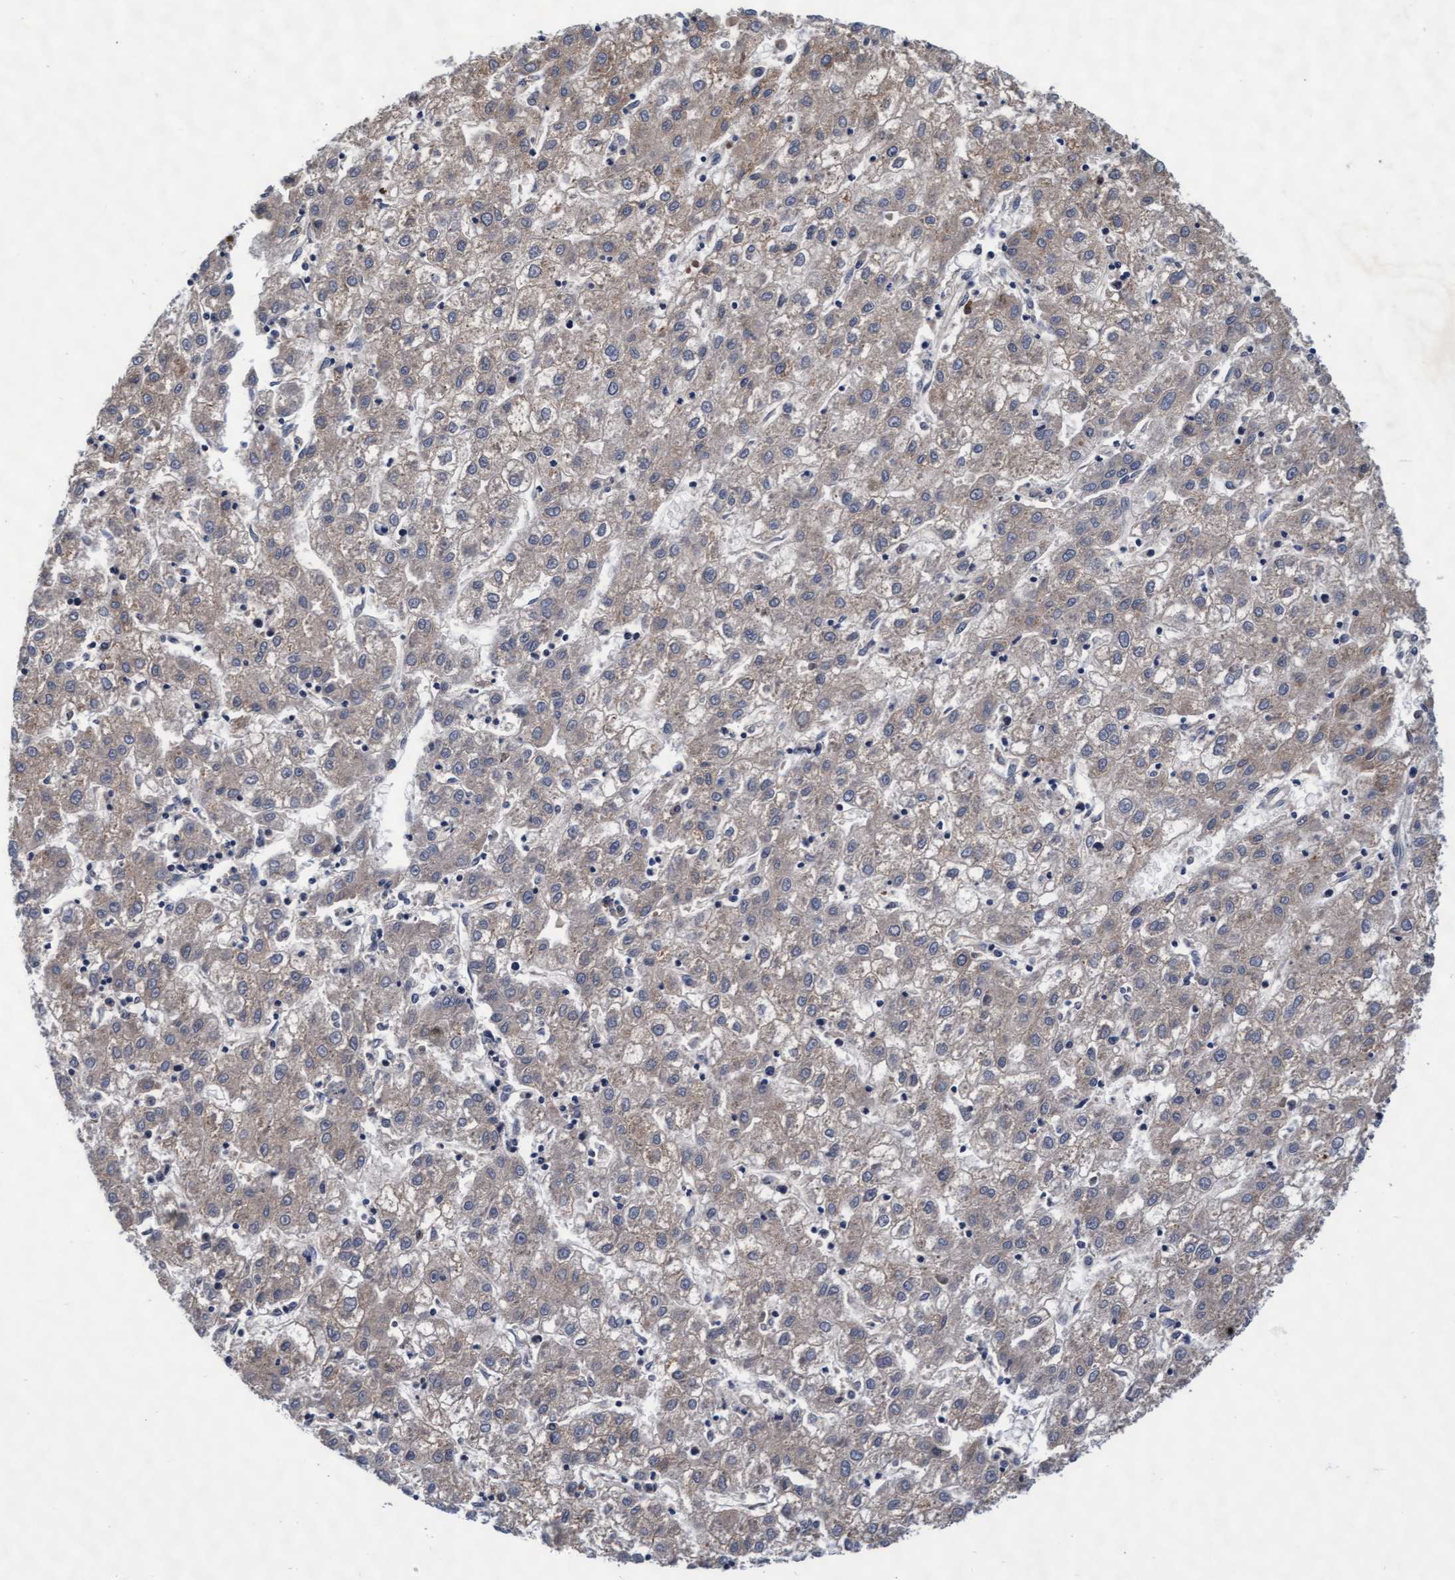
{"staining": {"intensity": "weak", "quantity": "25%-75%", "location": "cytoplasmic/membranous"}, "tissue": "liver cancer", "cell_type": "Tumor cells", "image_type": "cancer", "snomed": [{"axis": "morphology", "description": "Carcinoma, Hepatocellular, NOS"}, {"axis": "topography", "description": "Liver"}], "caption": "A low amount of weak cytoplasmic/membranous positivity is appreciated in approximately 25%-75% of tumor cells in liver cancer tissue.", "gene": "EFCAB13", "patient": {"sex": "male", "age": 72}}